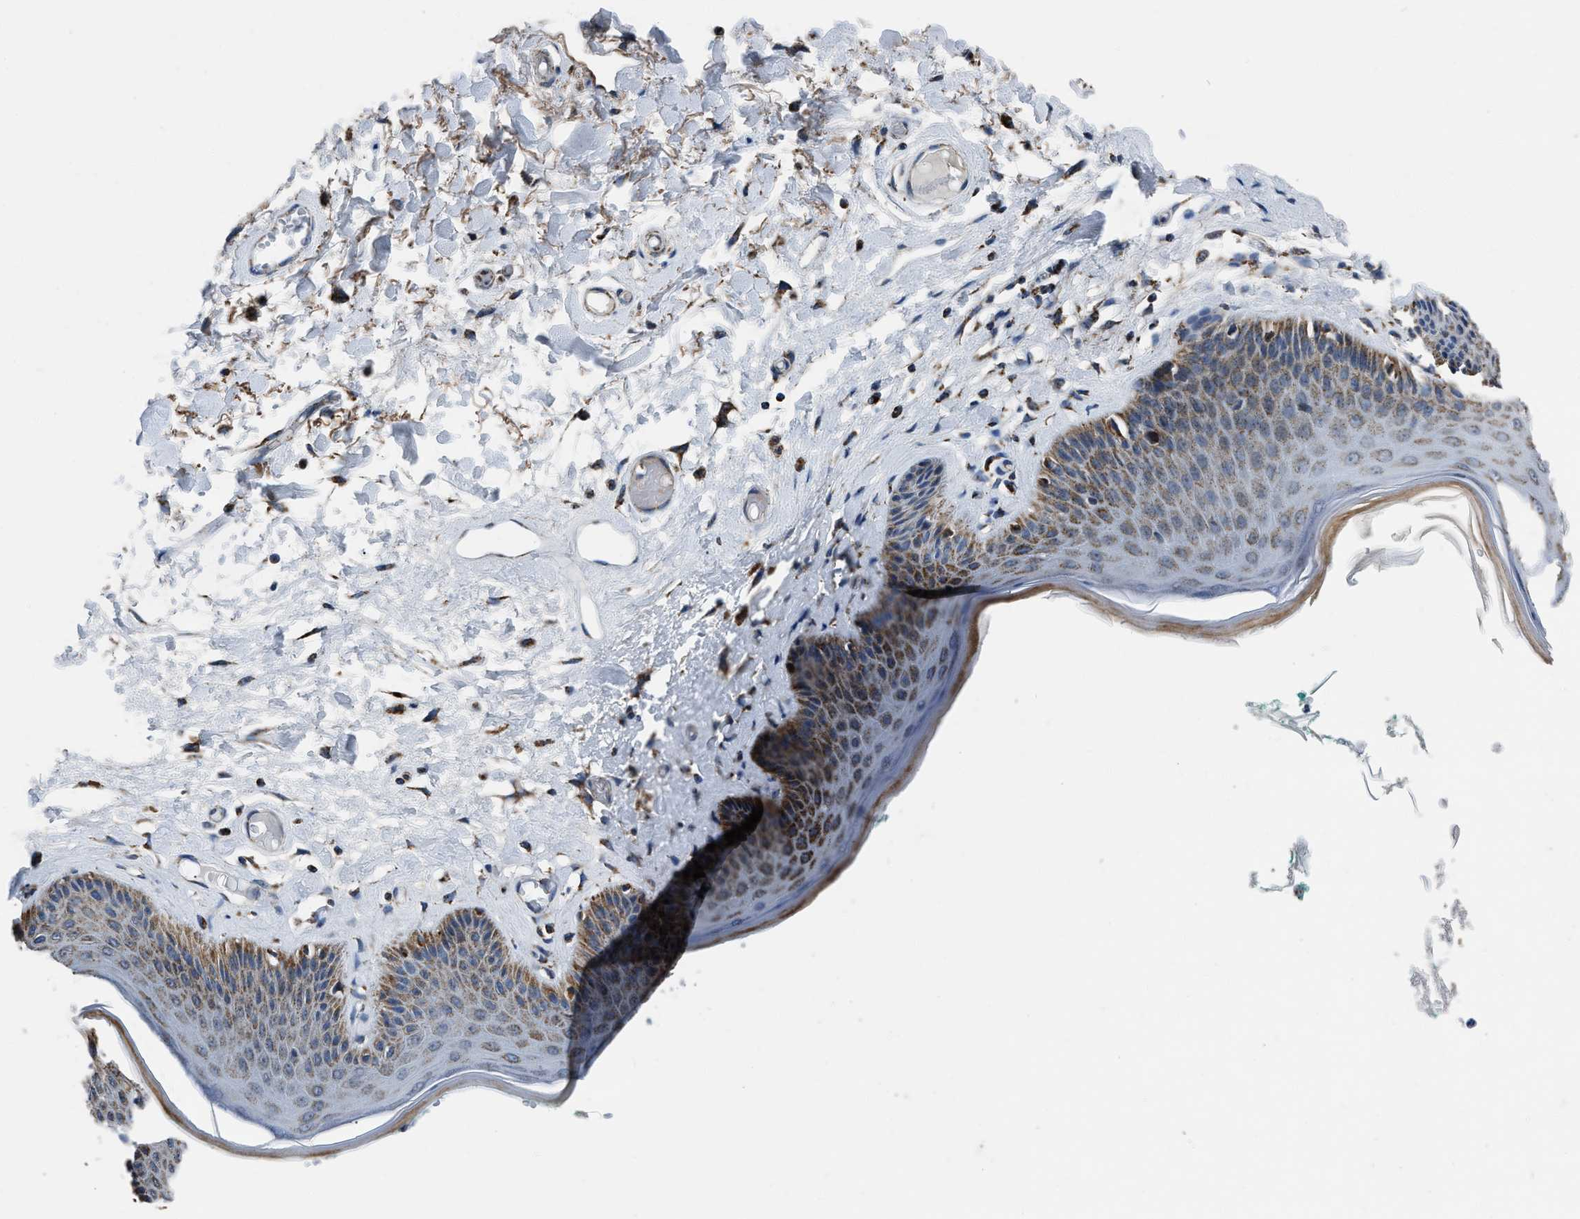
{"staining": {"intensity": "strong", "quantity": ">75%", "location": "cytoplasmic/membranous"}, "tissue": "skin", "cell_type": "Epidermal cells", "image_type": "normal", "snomed": [{"axis": "morphology", "description": "Normal tissue, NOS"}, {"axis": "topography", "description": "Vulva"}], "caption": "Immunohistochemical staining of benign human skin shows high levels of strong cytoplasmic/membranous expression in about >75% of epidermal cells. Nuclei are stained in blue.", "gene": "NSD3", "patient": {"sex": "female", "age": 73}}